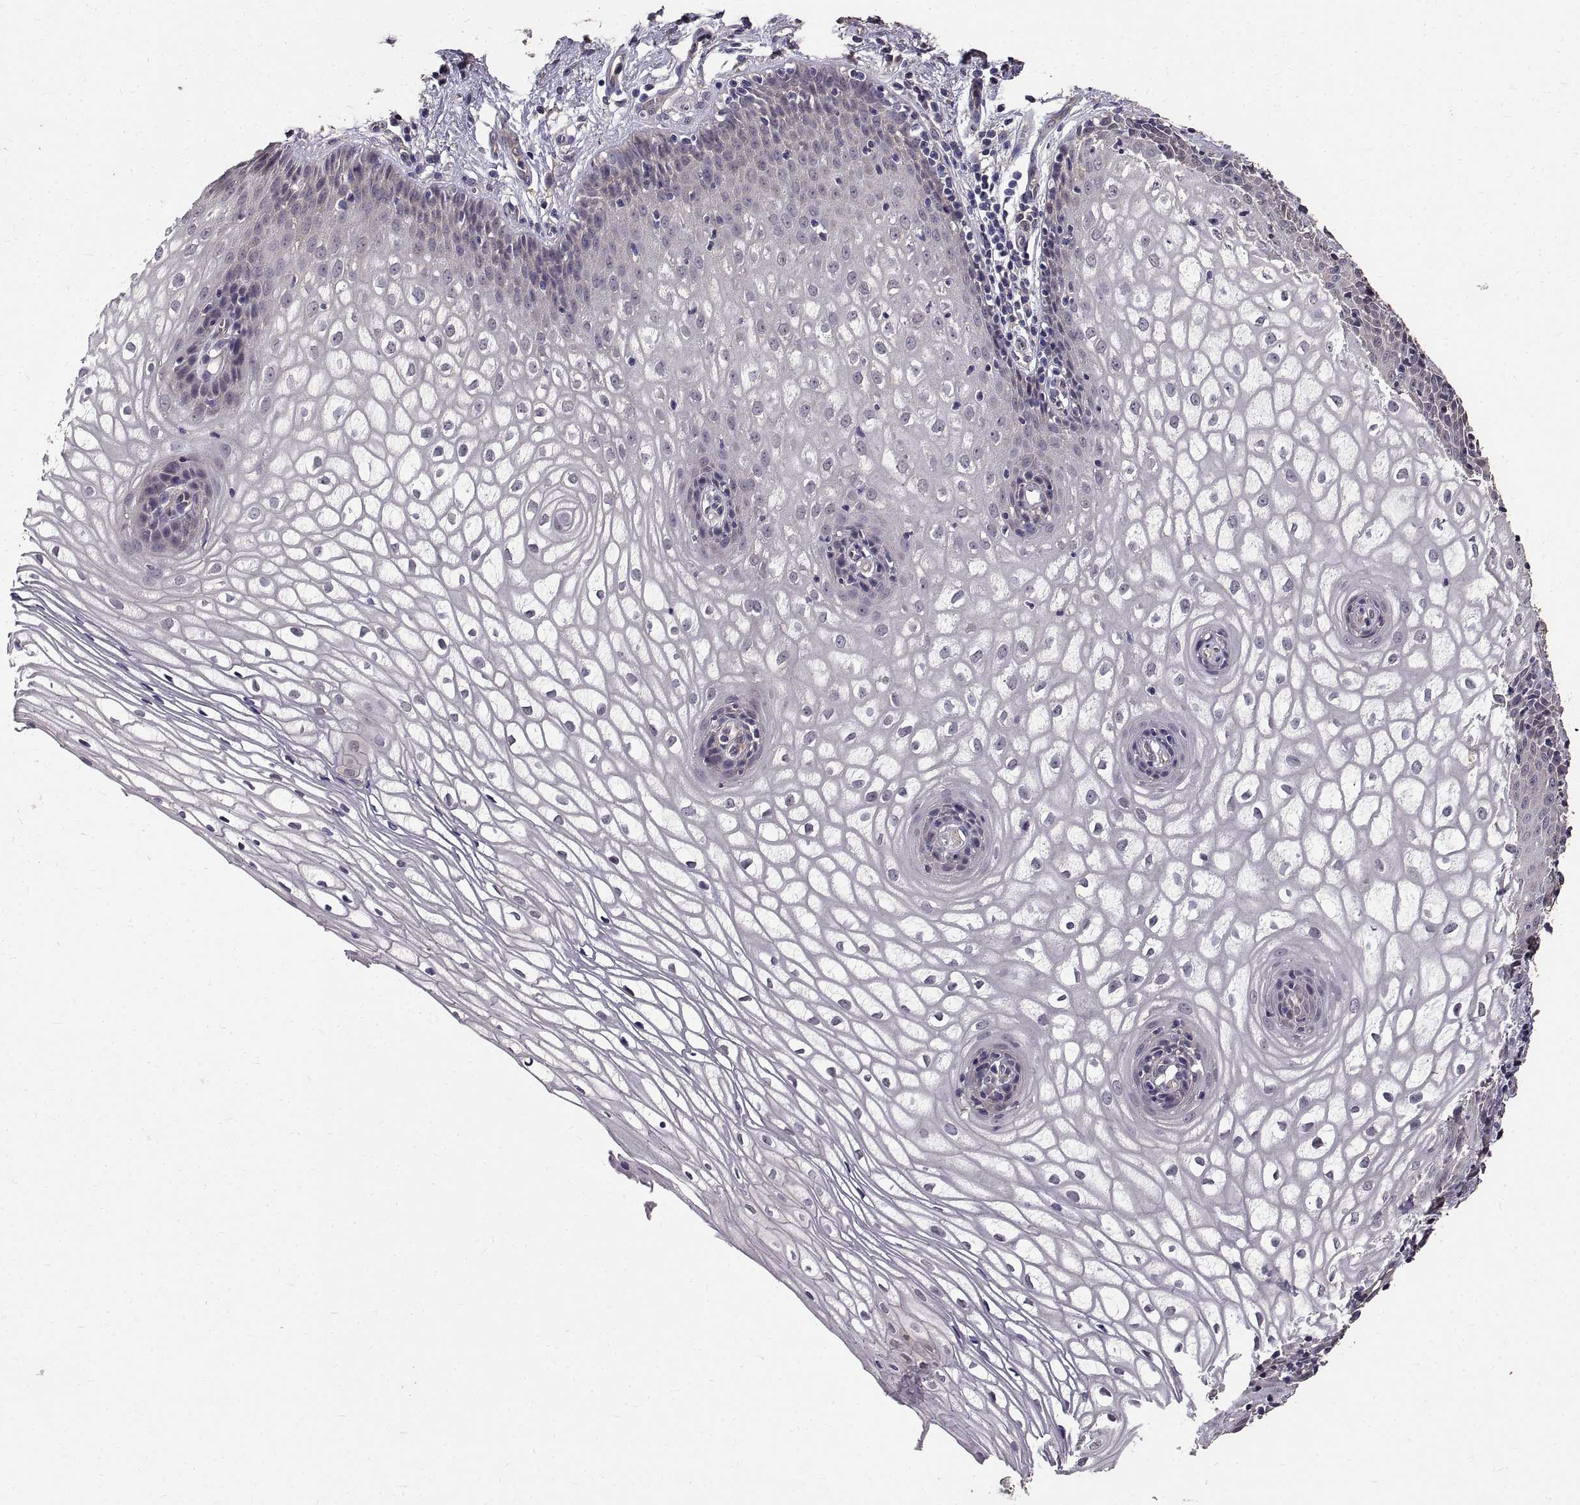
{"staining": {"intensity": "negative", "quantity": "none", "location": "none"}, "tissue": "vagina", "cell_type": "Squamous epithelial cells", "image_type": "normal", "snomed": [{"axis": "morphology", "description": "Normal tissue, NOS"}, {"axis": "topography", "description": "Vagina"}], "caption": "Immunohistochemistry (IHC) of normal human vagina shows no expression in squamous epithelial cells.", "gene": "PEA15", "patient": {"sex": "female", "age": 34}}